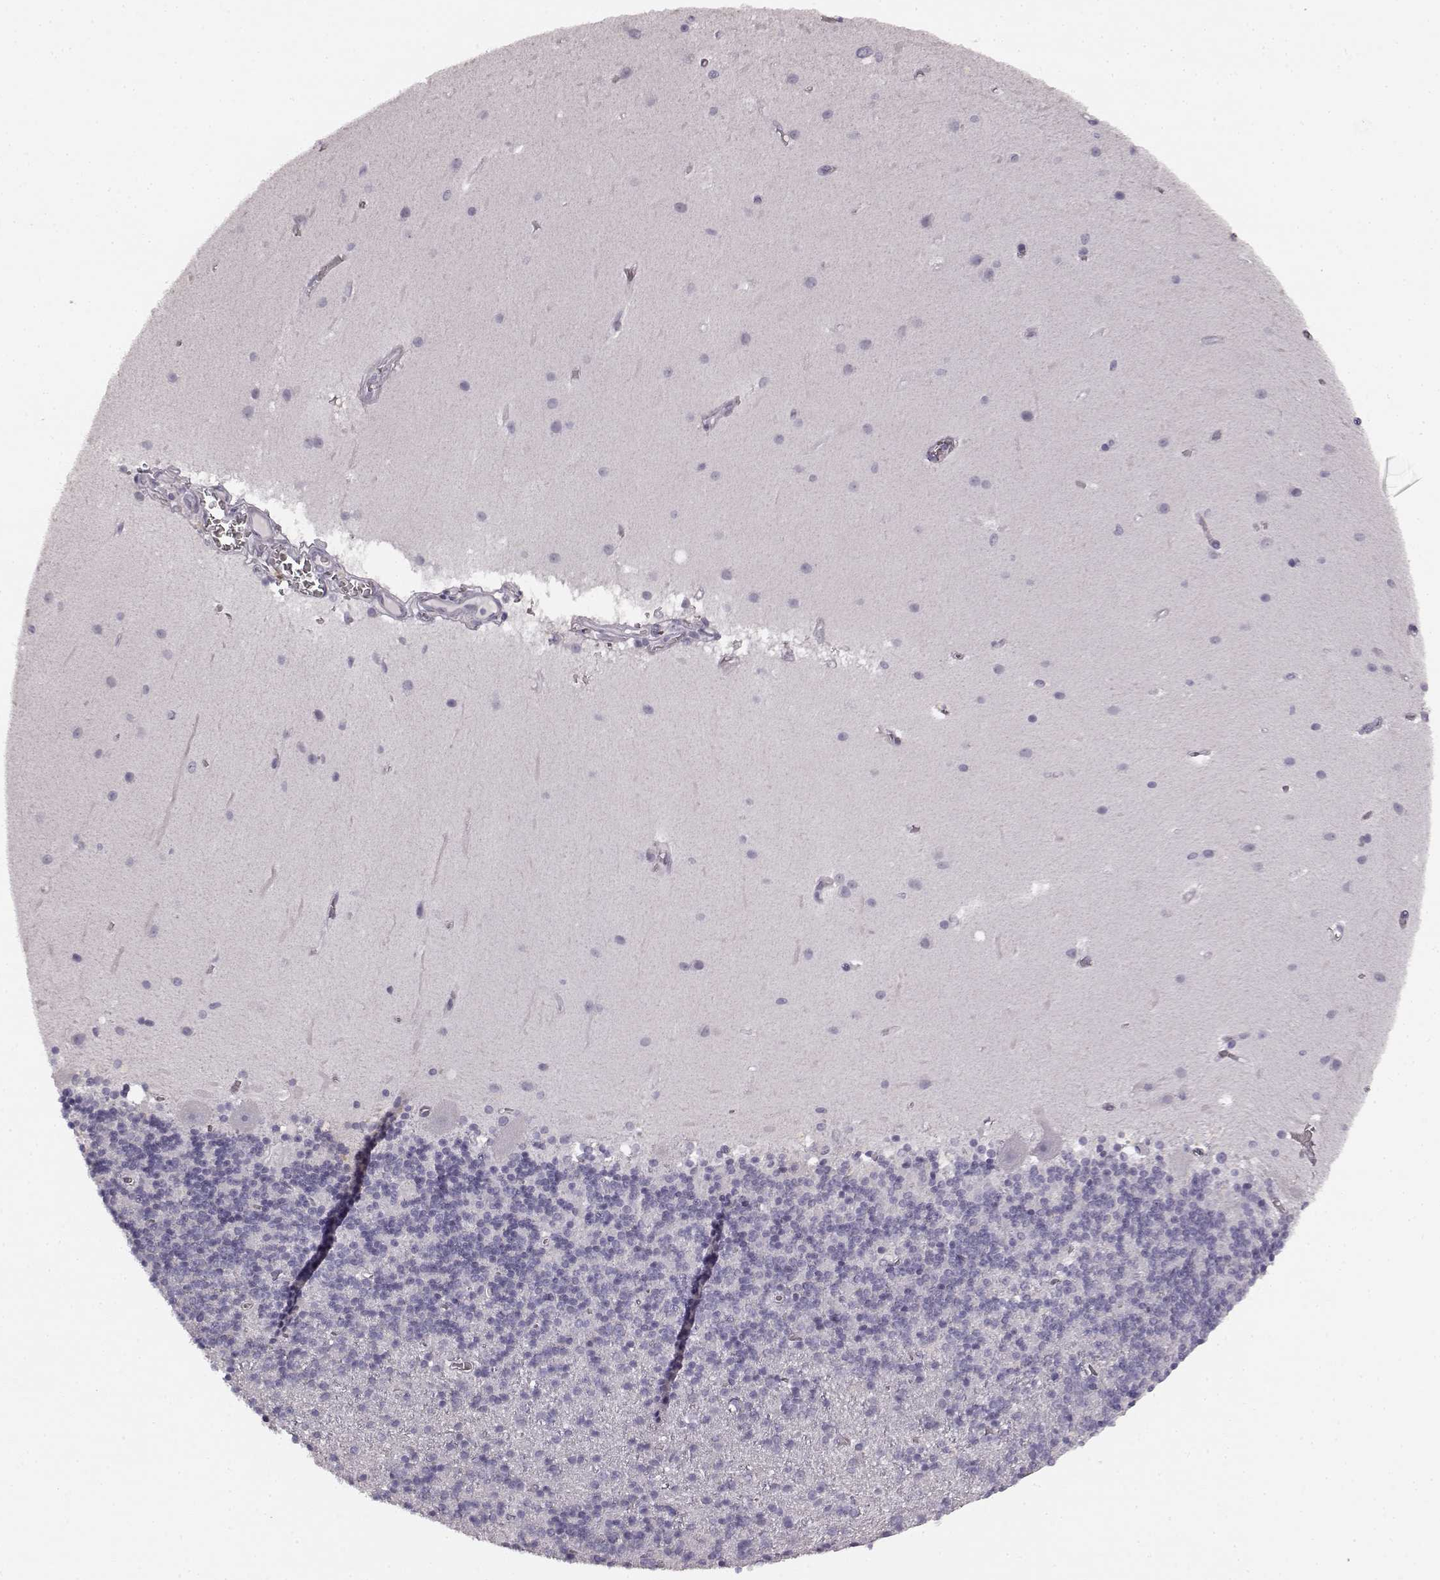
{"staining": {"intensity": "negative", "quantity": "none", "location": "none"}, "tissue": "cerebellum", "cell_type": "Cells in granular layer", "image_type": "normal", "snomed": [{"axis": "morphology", "description": "Normal tissue, NOS"}, {"axis": "topography", "description": "Cerebellum"}], "caption": "An image of cerebellum stained for a protein demonstrates no brown staining in cells in granular layer. Brightfield microscopy of IHC stained with DAB (brown) and hematoxylin (blue), captured at high magnification.", "gene": "TMPRSS15", "patient": {"sex": "male", "age": 70}}